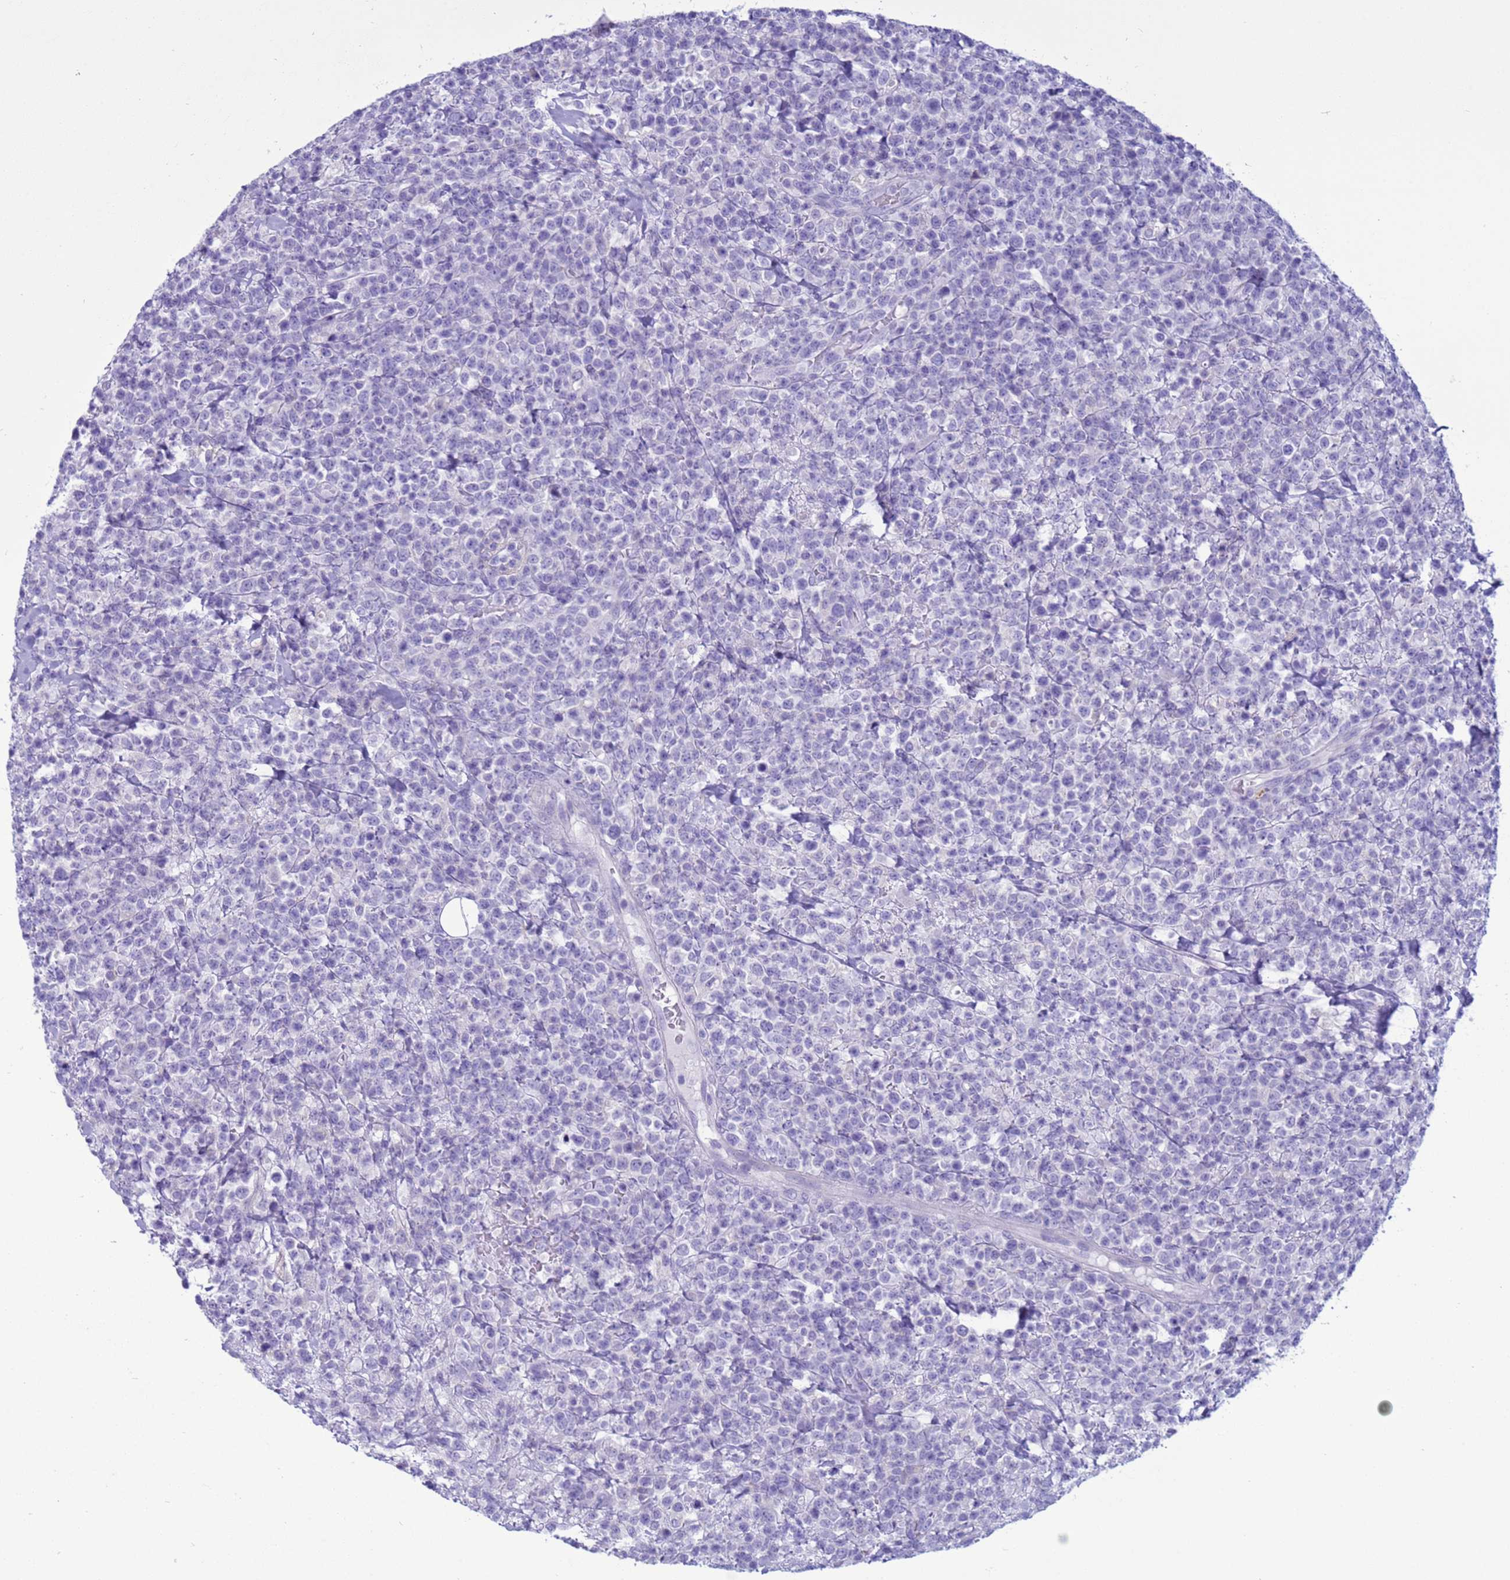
{"staining": {"intensity": "negative", "quantity": "none", "location": "none"}, "tissue": "lymphoma", "cell_type": "Tumor cells", "image_type": "cancer", "snomed": [{"axis": "morphology", "description": "Malignant lymphoma, non-Hodgkin's type, High grade"}, {"axis": "topography", "description": "Colon"}], "caption": "An immunohistochemistry histopathology image of lymphoma is shown. There is no staining in tumor cells of lymphoma.", "gene": "CST4", "patient": {"sex": "female", "age": 53}}